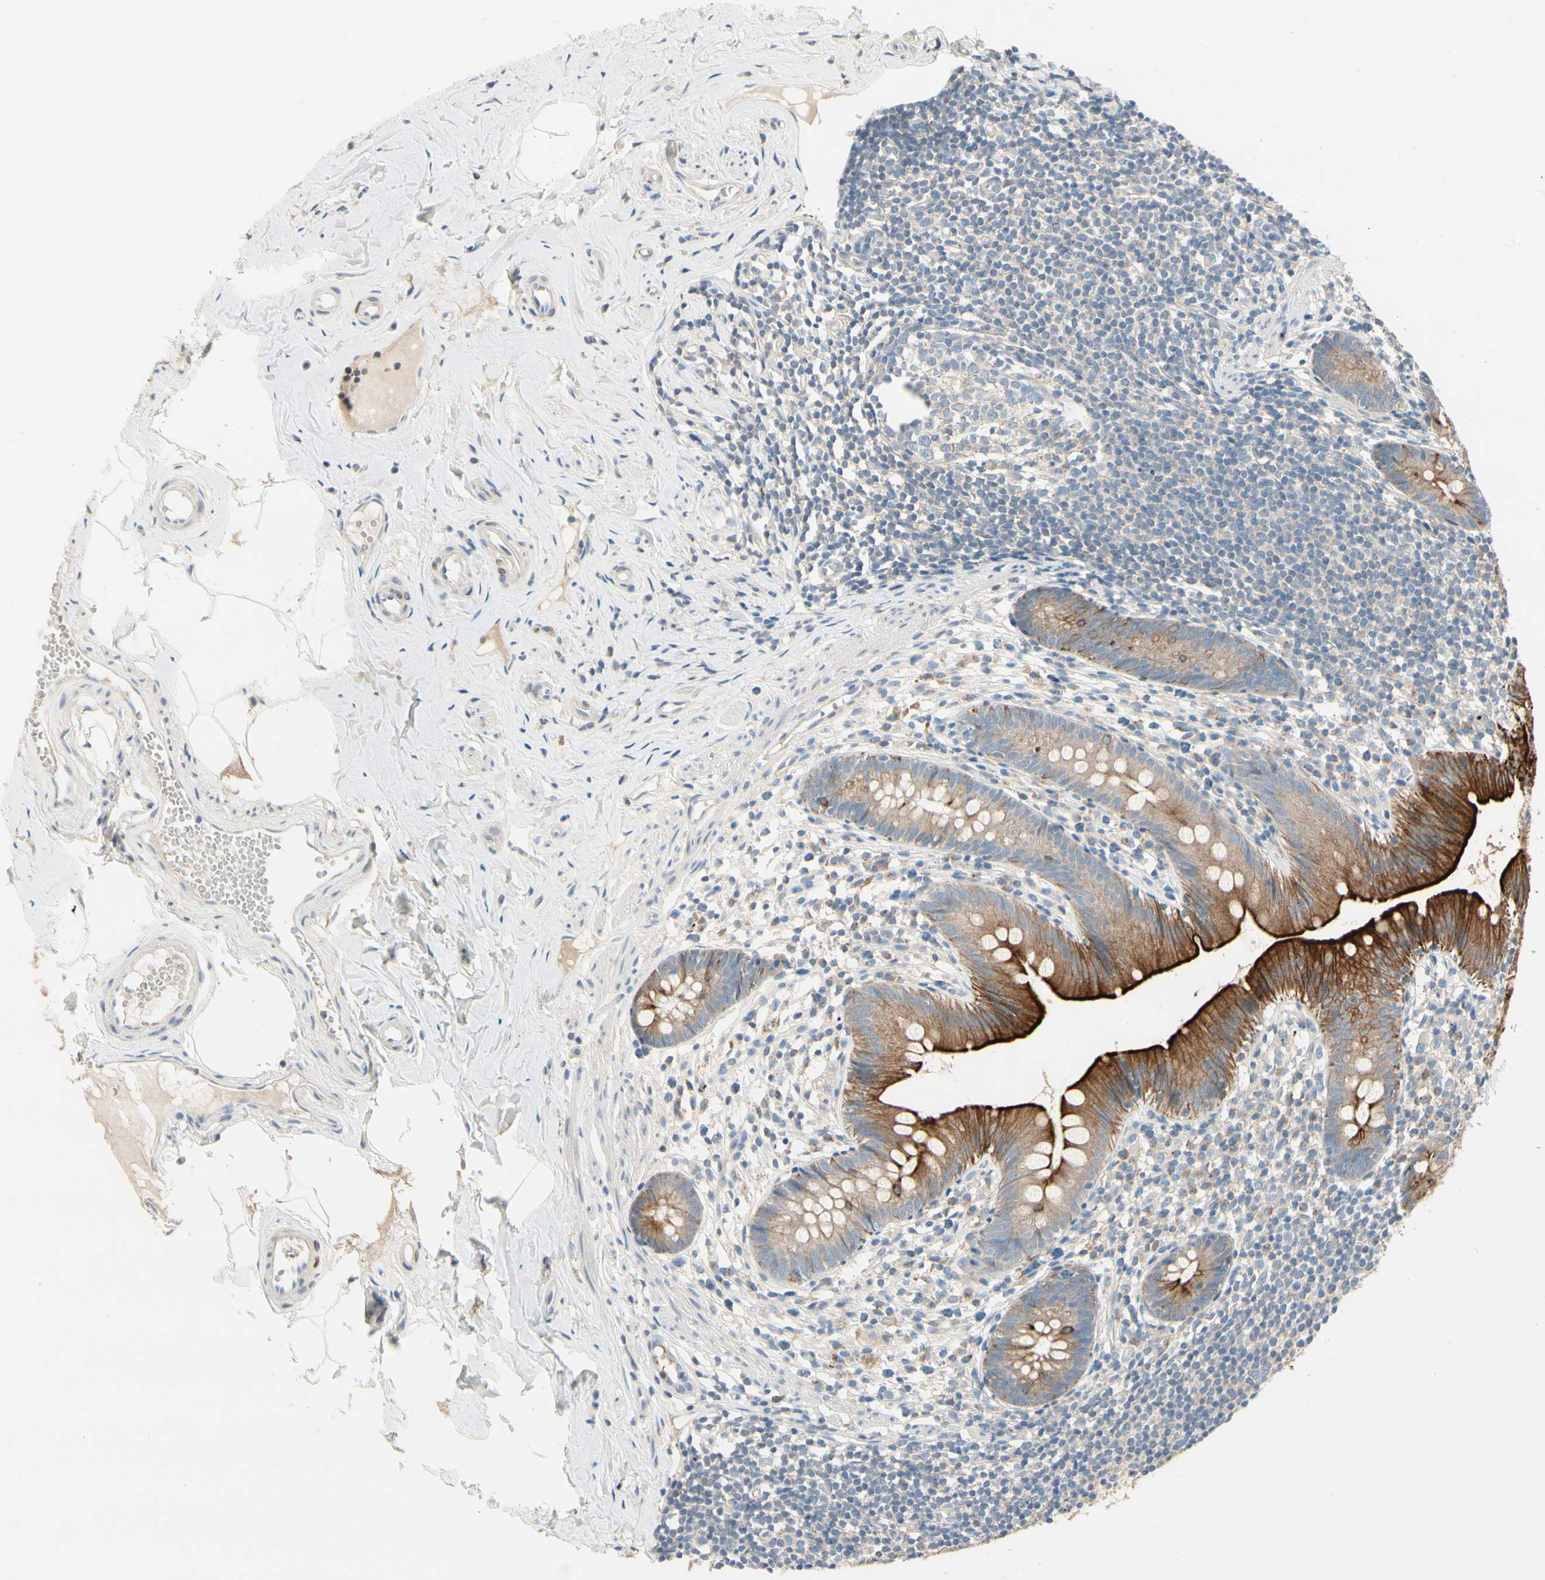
{"staining": {"intensity": "strong", "quantity": ">75%", "location": "cytoplasmic/membranous"}, "tissue": "appendix", "cell_type": "Glandular cells", "image_type": "normal", "snomed": [{"axis": "morphology", "description": "Normal tissue, NOS"}, {"axis": "topography", "description": "Appendix"}], "caption": "A photomicrograph showing strong cytoplasmic/membranous positivity in approximately >75% of glandular cells in unremarkable appendix, as visualized by brown immunohistochemical staining.", "gene": "DUSP12", "patient": {"sex": "male", "age": 52}}